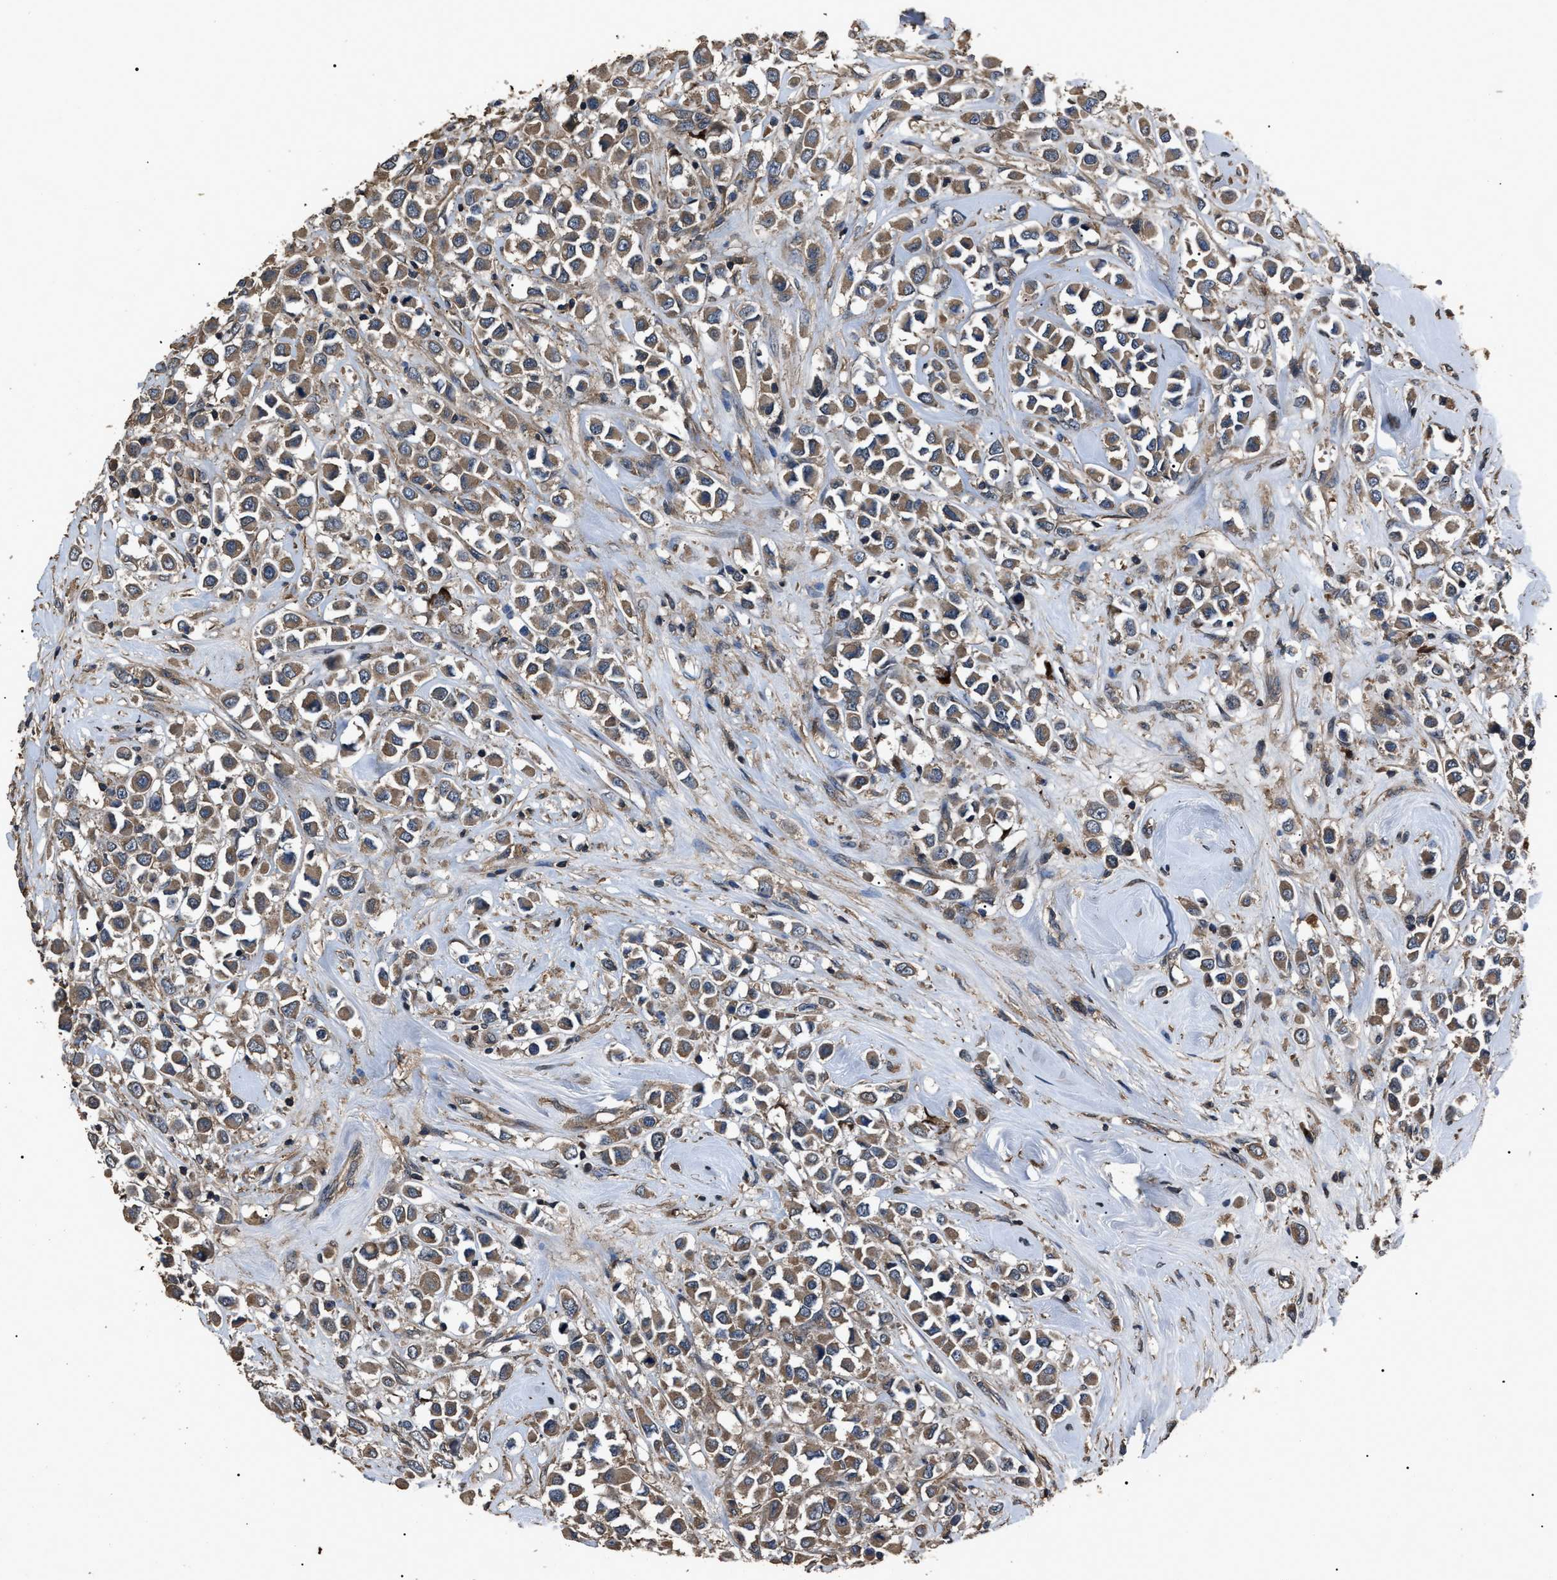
{"staining": {"intensity": "moderate", "quantity": ">75%", "location": "cytoplasmic/membranous"}, "tissue": "breast cancer", "cell_type": "Tumor cells", "image_type": "cancer", "snomed": [{"axis": "morphology", "description": "Duct carcinoma"}, {"axis": "topography", "description": "Breast"}], "caption": "The immunohistochemical stain labels moderate cytoplasmic/membranous expression in tumor cells of breast cancer tissue.", "gene": "RNF216", "patient": {"sex": "female", "age": 61}}